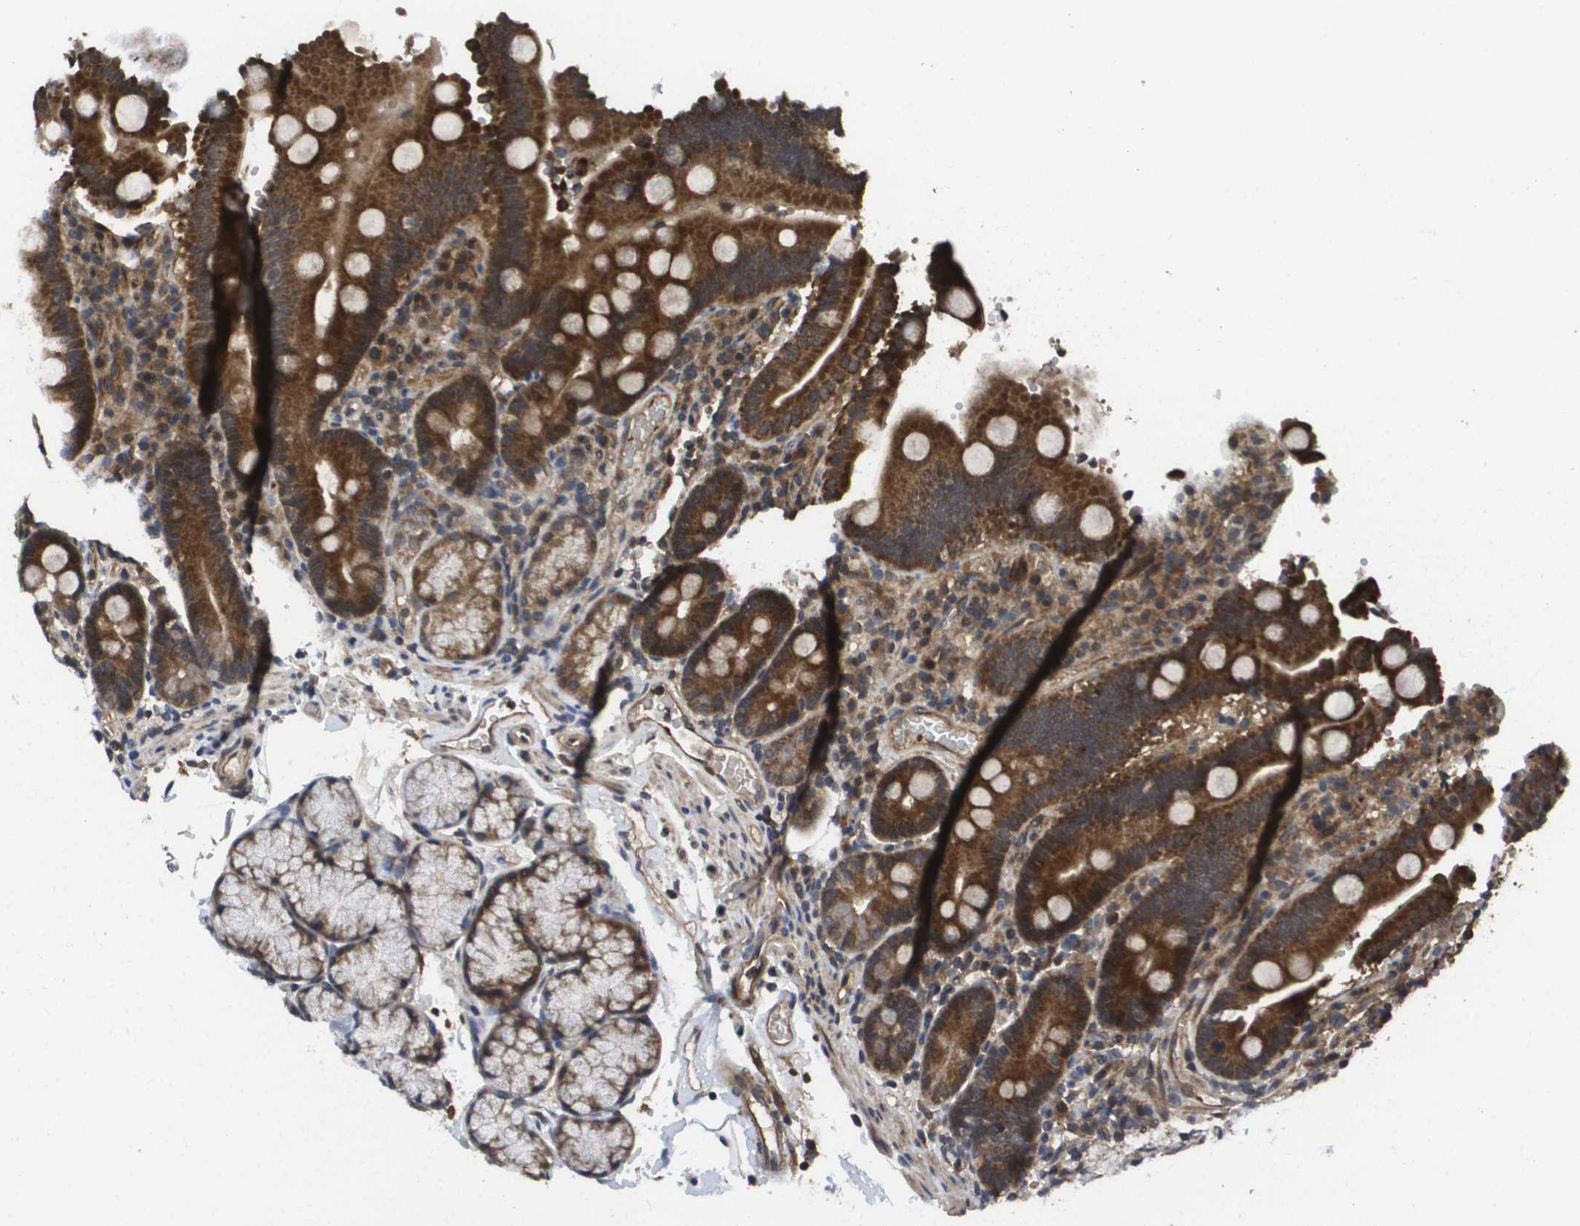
{"staining": {"intensity": "strong", "quantity": ">75%", "location": "cytoplasmic/membranous"}, "tissue": "duodenum", "cell_type": "Glandular cells", "image_type": "normal", "snomed": [{"axis": "morphology", "description": "Normal tissue, NOS"}, {"axis": "topography", "description": "Small intestine, NOS"}], "caption": "A histopathology image showing strong cytoplasmic/membranous staining in about >75% of glandular cells in benign duodenum, as visualized by brown immunohistochemical staining.", "gene": "RBM38", "patient": {"sex": "female", "age": 71}}